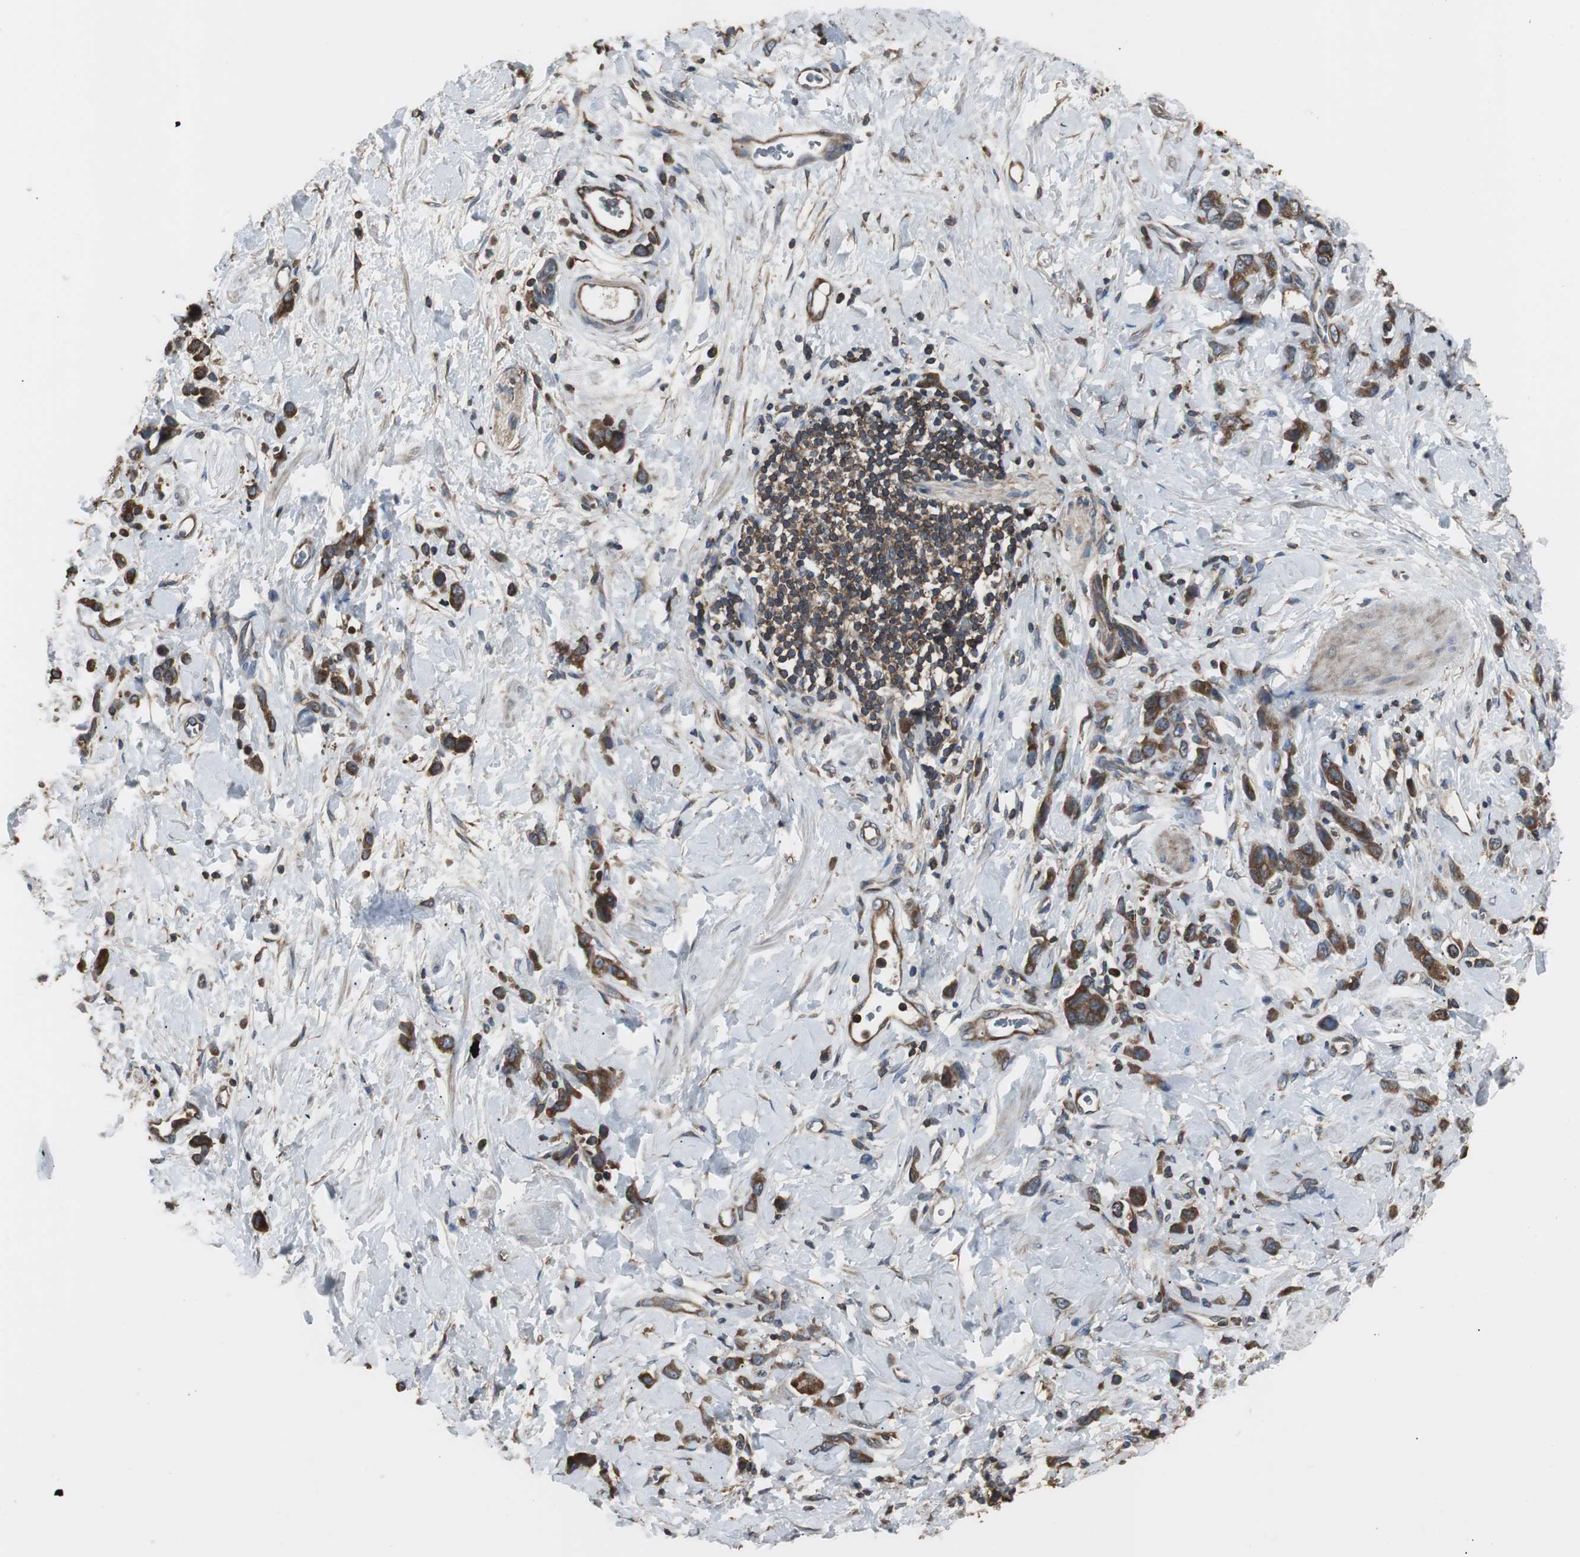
{"staining": {"intensity": "strong", "quantity": ">75%", "location": "cytoplasmic/membranous"}, "tissue": "stomach cancer", "cell_type": "Tumor cells", "image_type": "cancer", "snomed": [{"axis": "morphology", "description": "Normal tissue, NOS"}, {"axis": "morphology", "description": "Adenocarcinoma, NOS"}, {"axis": "topography", "description": "Stomach"}], "caption": "This micrograph displays immunohistochemistry staining of human stomach cancer, with high strong cytoplasmic/membranous positivity in approximately >75% of tumor cells.", "gene": "CAPNS1", "patient": {"sex": "male", "age": 82}}